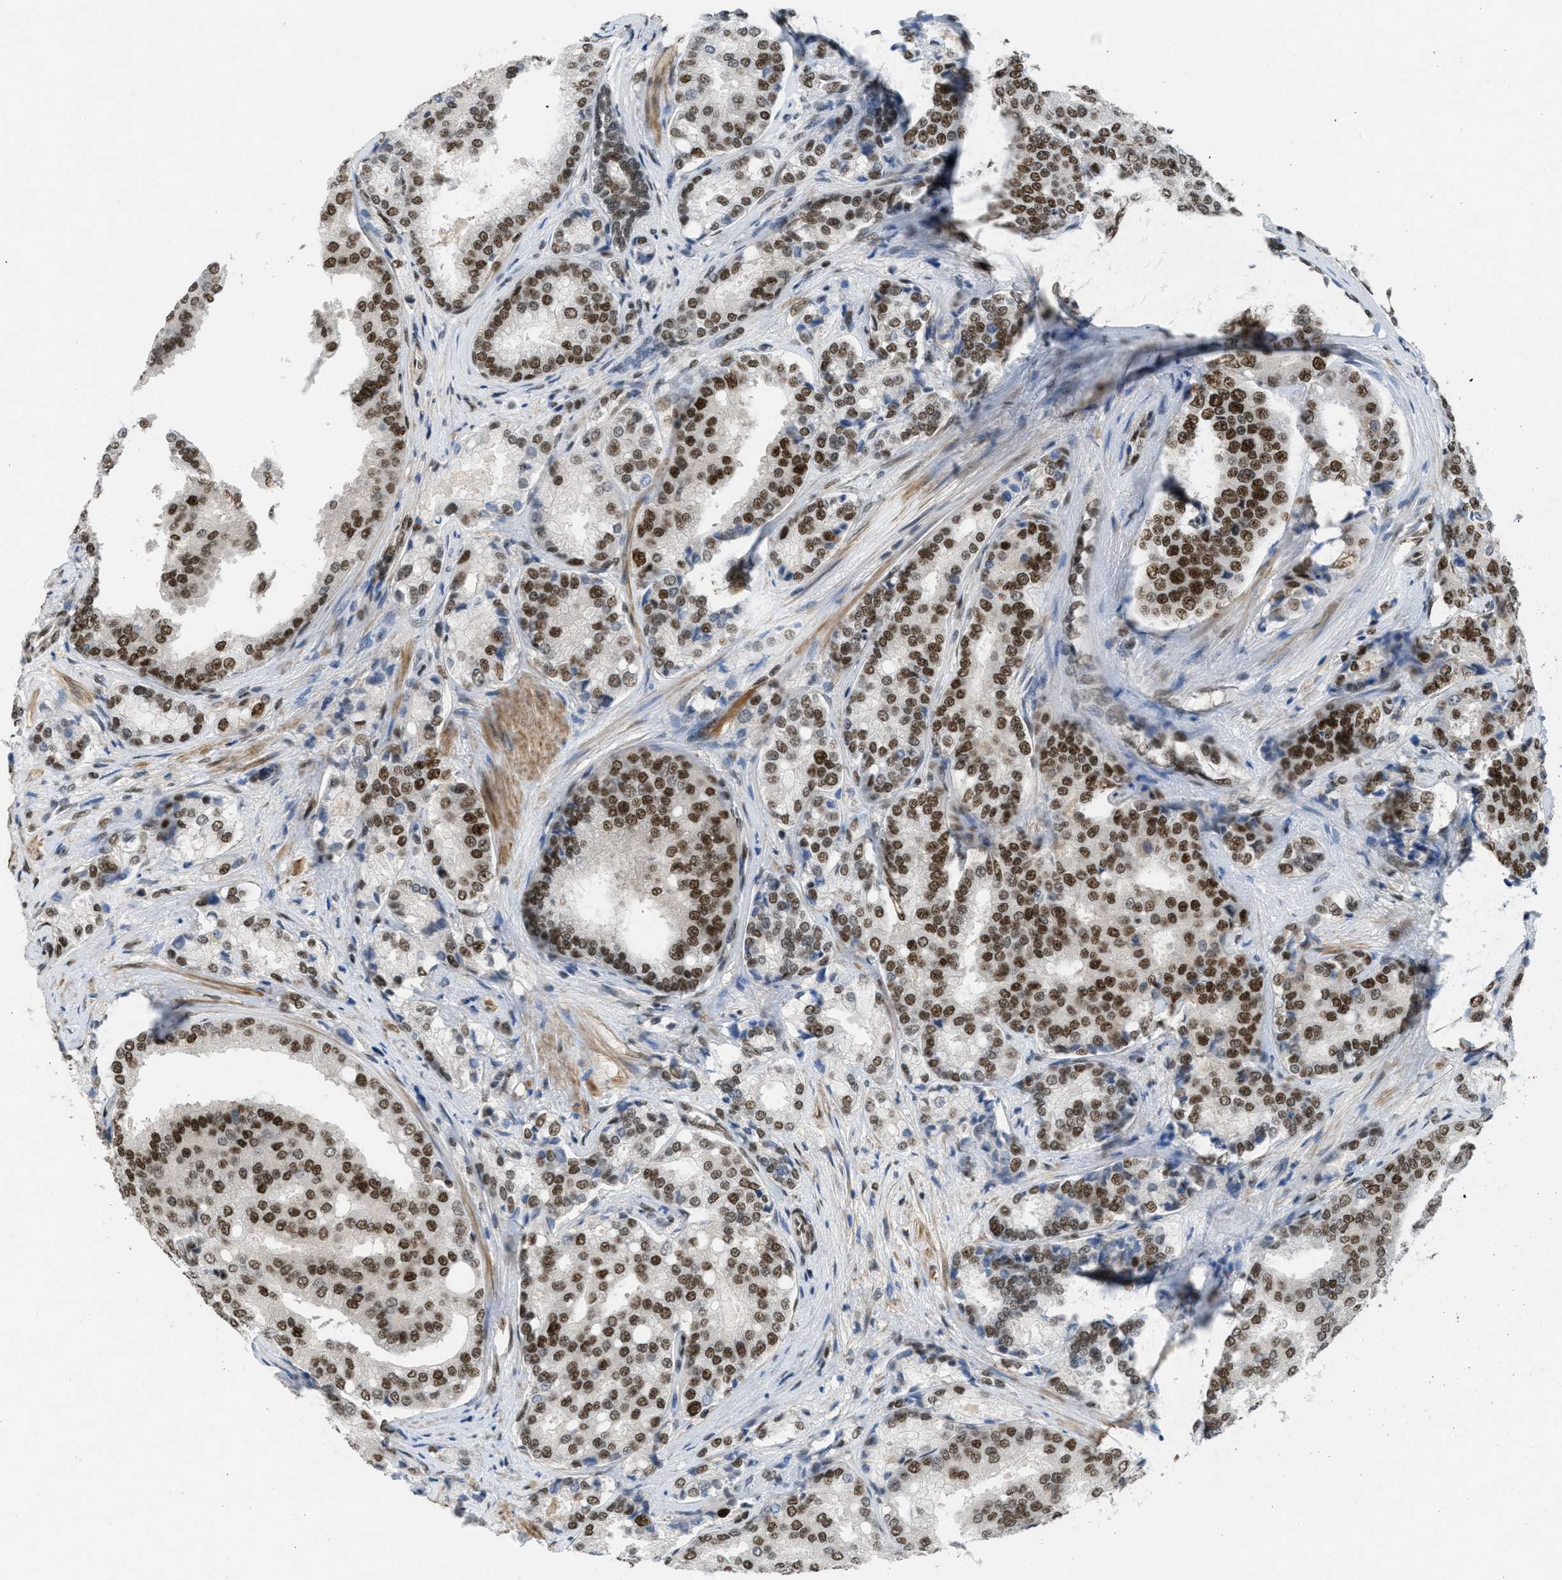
{"staining": {"intensity": "strong", "quantity": ">75%", "location": "nuclear"}, "tissue": "prostate cancer", "cell_type": "Tumor cells", "image_type": "cancer", "snomed": [{"axis": "morphology", "description": "Adenocarcinoma, High grade"}, {"axis": "topography", "description": "Prostate"}], "caption": "IHC histopathology image of neoplastic tissue: human prostate cancer (high-grade adenocarcinoma) stained using immunohistochemistry (IHC) shows high levels of strong protein expression localized specifically in the nuclear of tumor cells, appearing as a nuclear brown color.", "gene": "CDT1", "patient": {"sex": "male", "age": 50}}